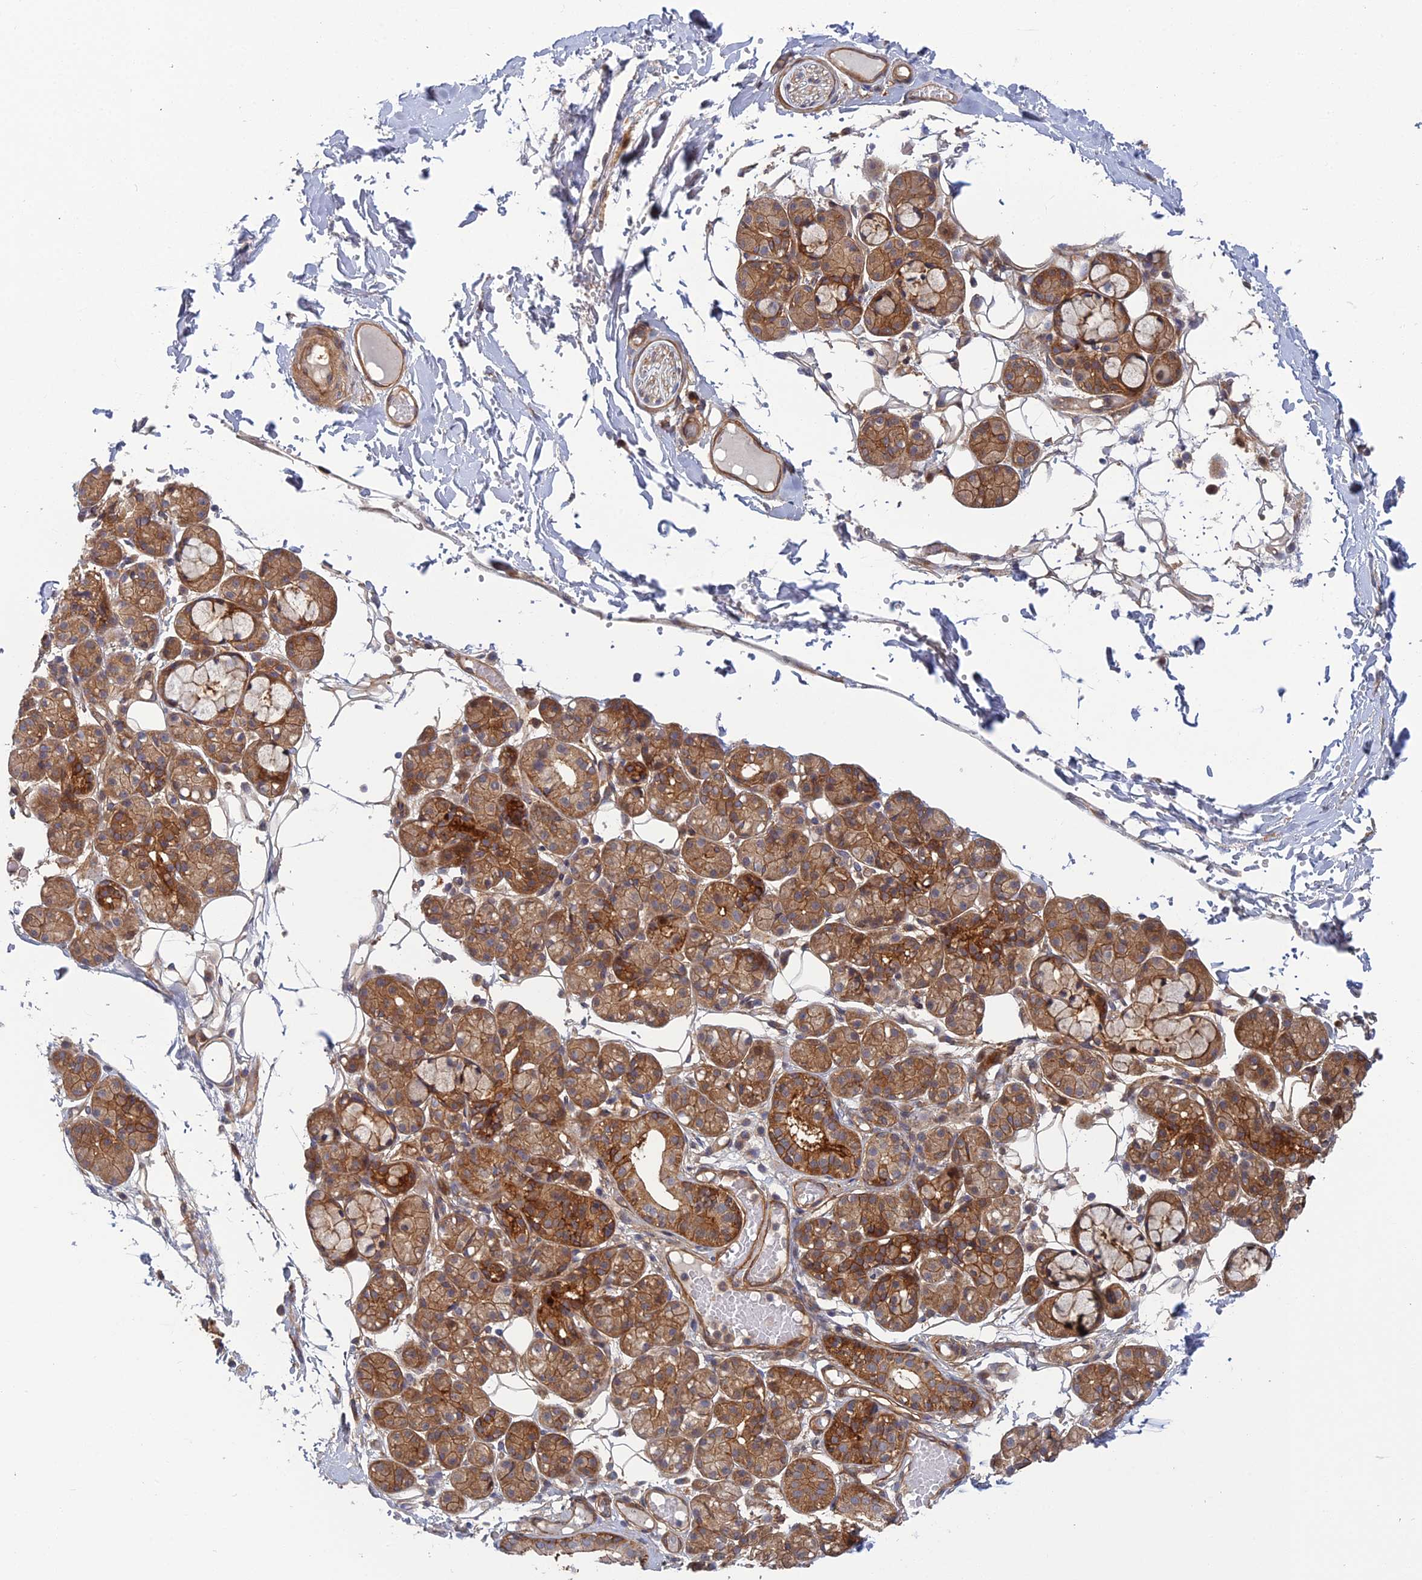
{"staining": {"intensity": "moderate", "quantity": "25%-75%", "location": "cytoplasmic/membranous"}, "tissue": "salivary gland", "cell_type": "Glandular cells", "image_type": "normal", "snomed": [{"axis": "morphology", "description": "Normal tissue, NOS"}, {"axis": "topography", "description": "Salivary gland"}], "caption": "This is a photomicrograph of immunohistochemistry (IHC) staining of unremarkable salivary gland, which shows moderate expression in the cytoplasmic/membranous of glandular cells.", "gene": "ABHD1", "patient": {"sex": "male", "age": 63}}